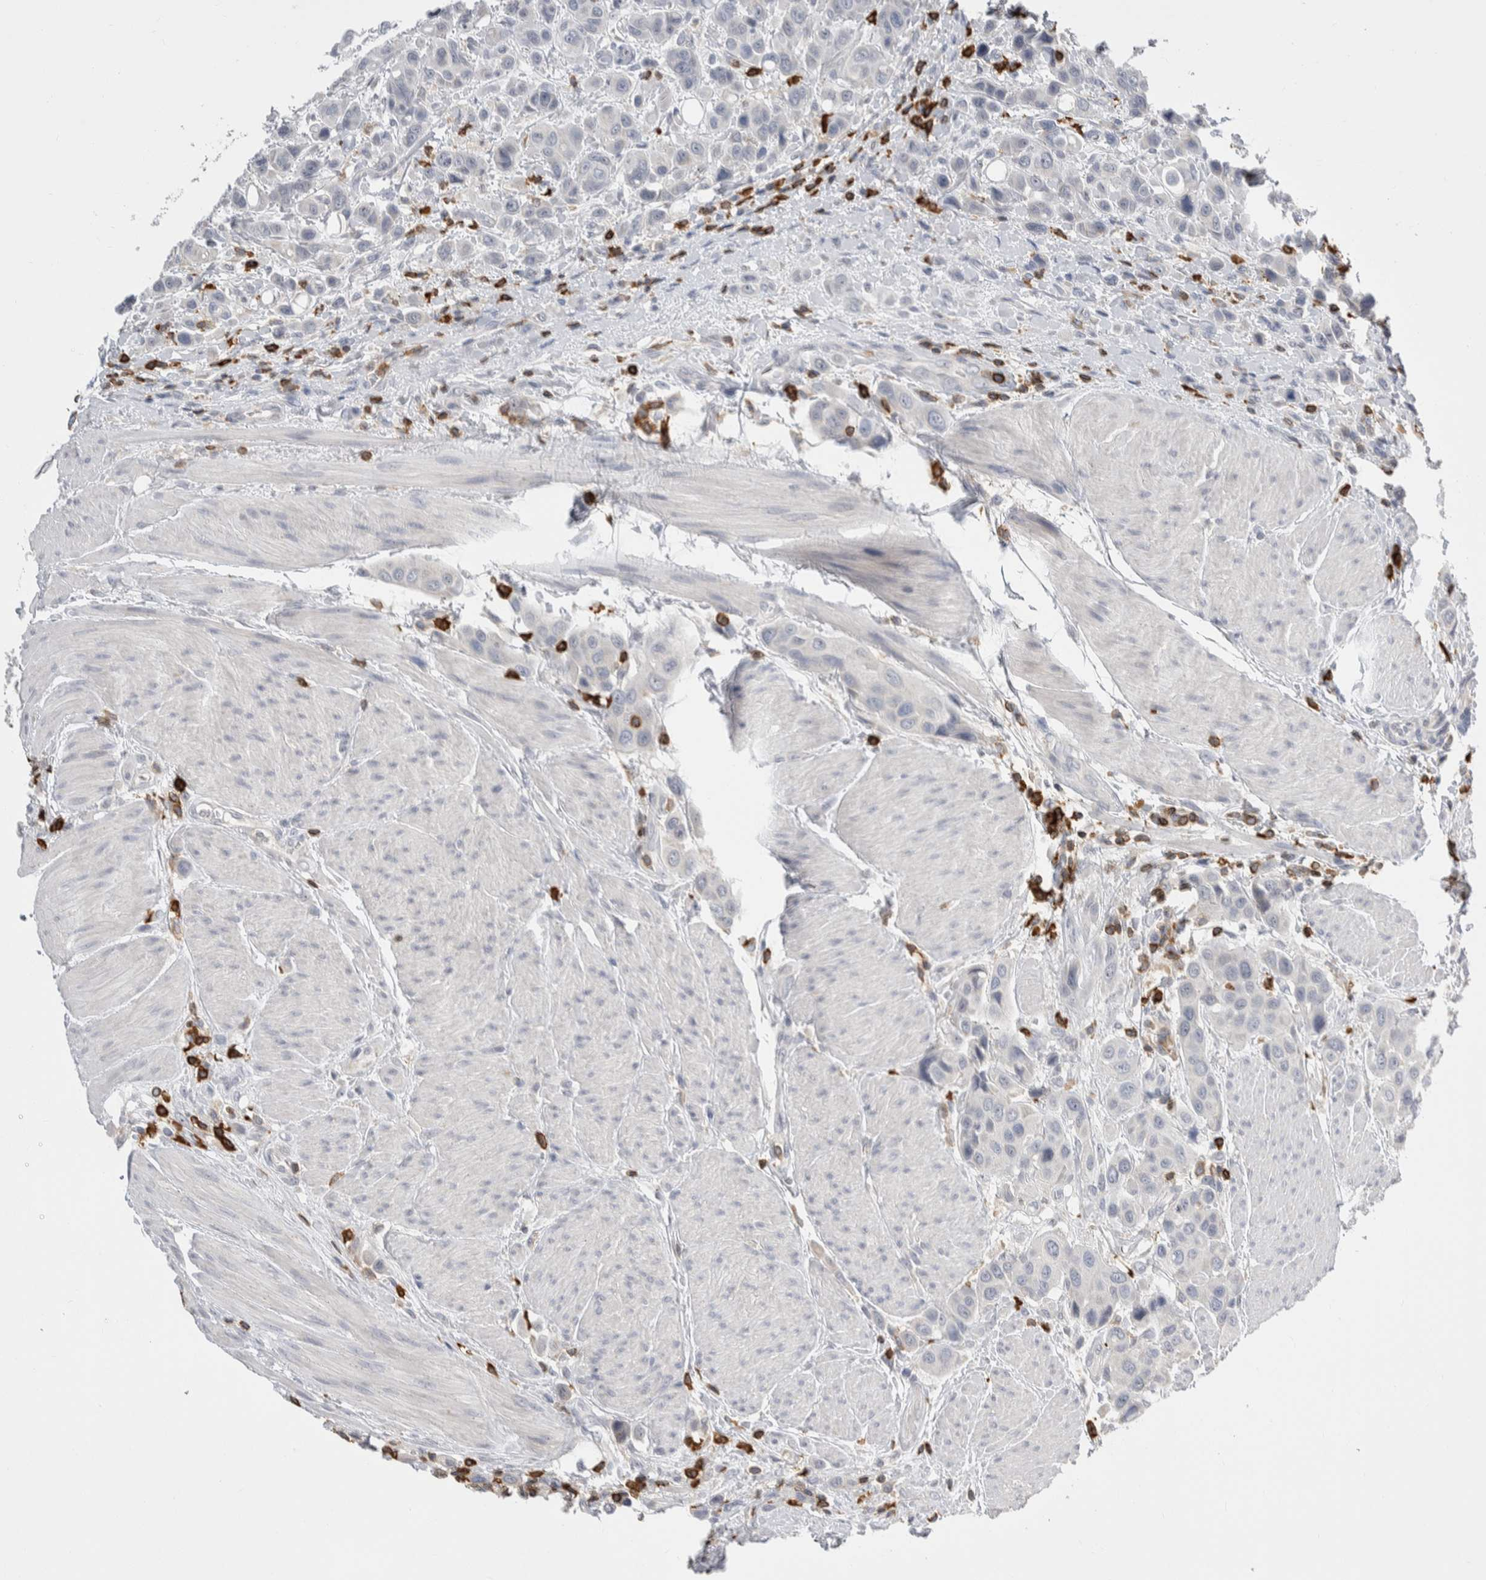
{"staining": {"intensity": "negative", "quantity": "none", "location": "none"}, "tissue": "urothelial cancer", "cell_type": "Tumor cells", "image_type": "cancer", "snomed": [{"axis": "morphology", "description": "Urothelial carcinoma, High grade"}, {"axis": "topography", "description": "Urinary bladder"}], "caption": "An immunohistochemistry (IHC) micrograph of high-grade urothelial carcinoma is shown. There is no staining in tumor cells of high-grade urothelial carcinoma.", "gene": "CEP295NL", "patient": {"sex": "male", "age": 50}}